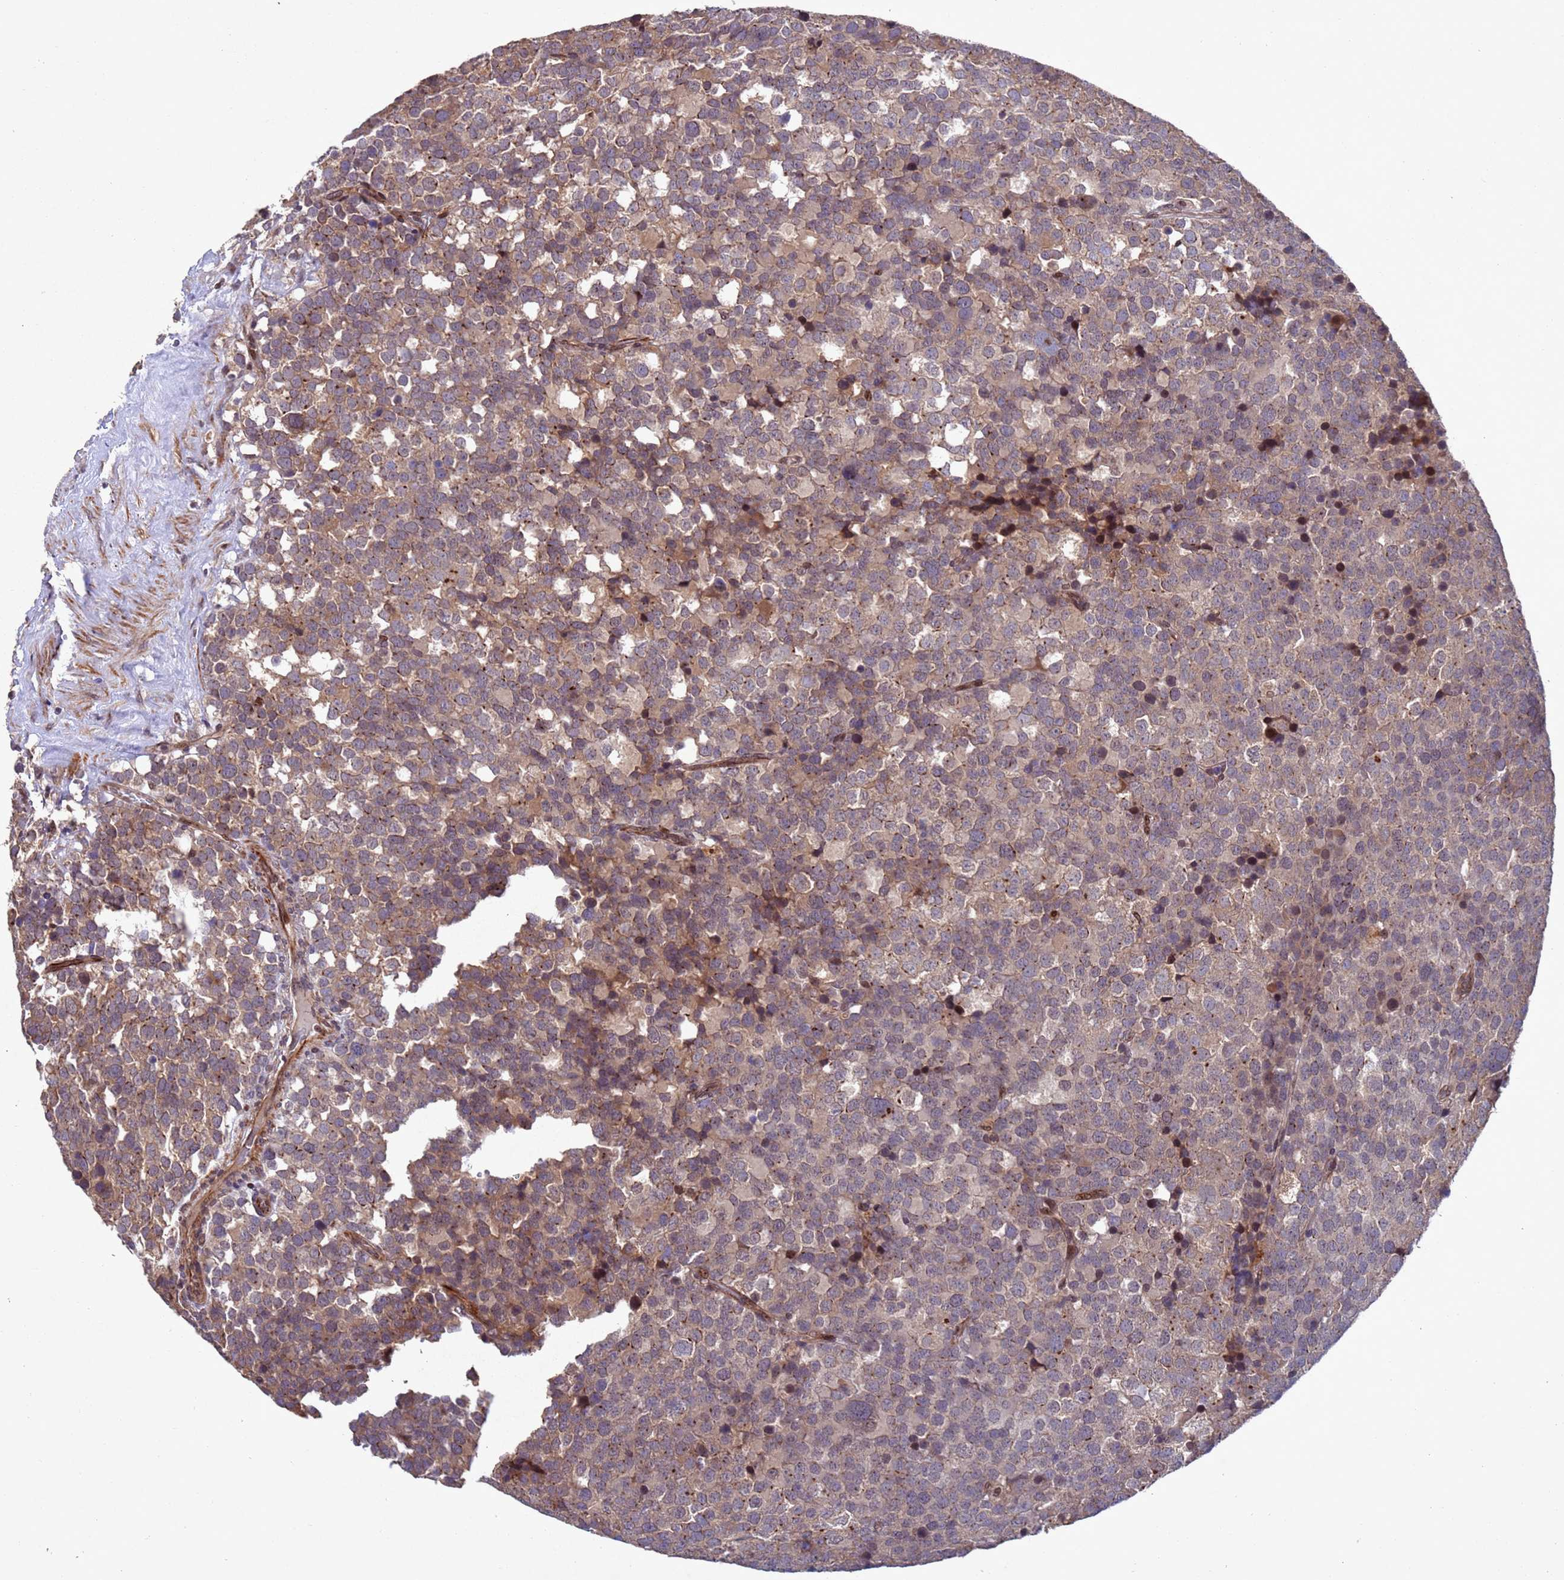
{"staining": {"intensity": "moderate", "quantity": "25%-75%", "location": "cytoplasmic/membranous"}, "tissue": "testis cancer", "cell_type": "Tumor cells", "image_type": "cancer", "snomed": [{"axis": "morphology", "description": "Seminoma, NOS"}, {"axis": "topography", "description": "Testis"}], "caption": "An immunohistochemistry (IHC) histopathology image of neoplastic tissue is shown. Protein staining in brown shows moderate cytoplasmic/membranous positivity in testis seminoma within tumor cells.", "gene": "TBK1", "patient": {"sex": "male", "age": 71}}